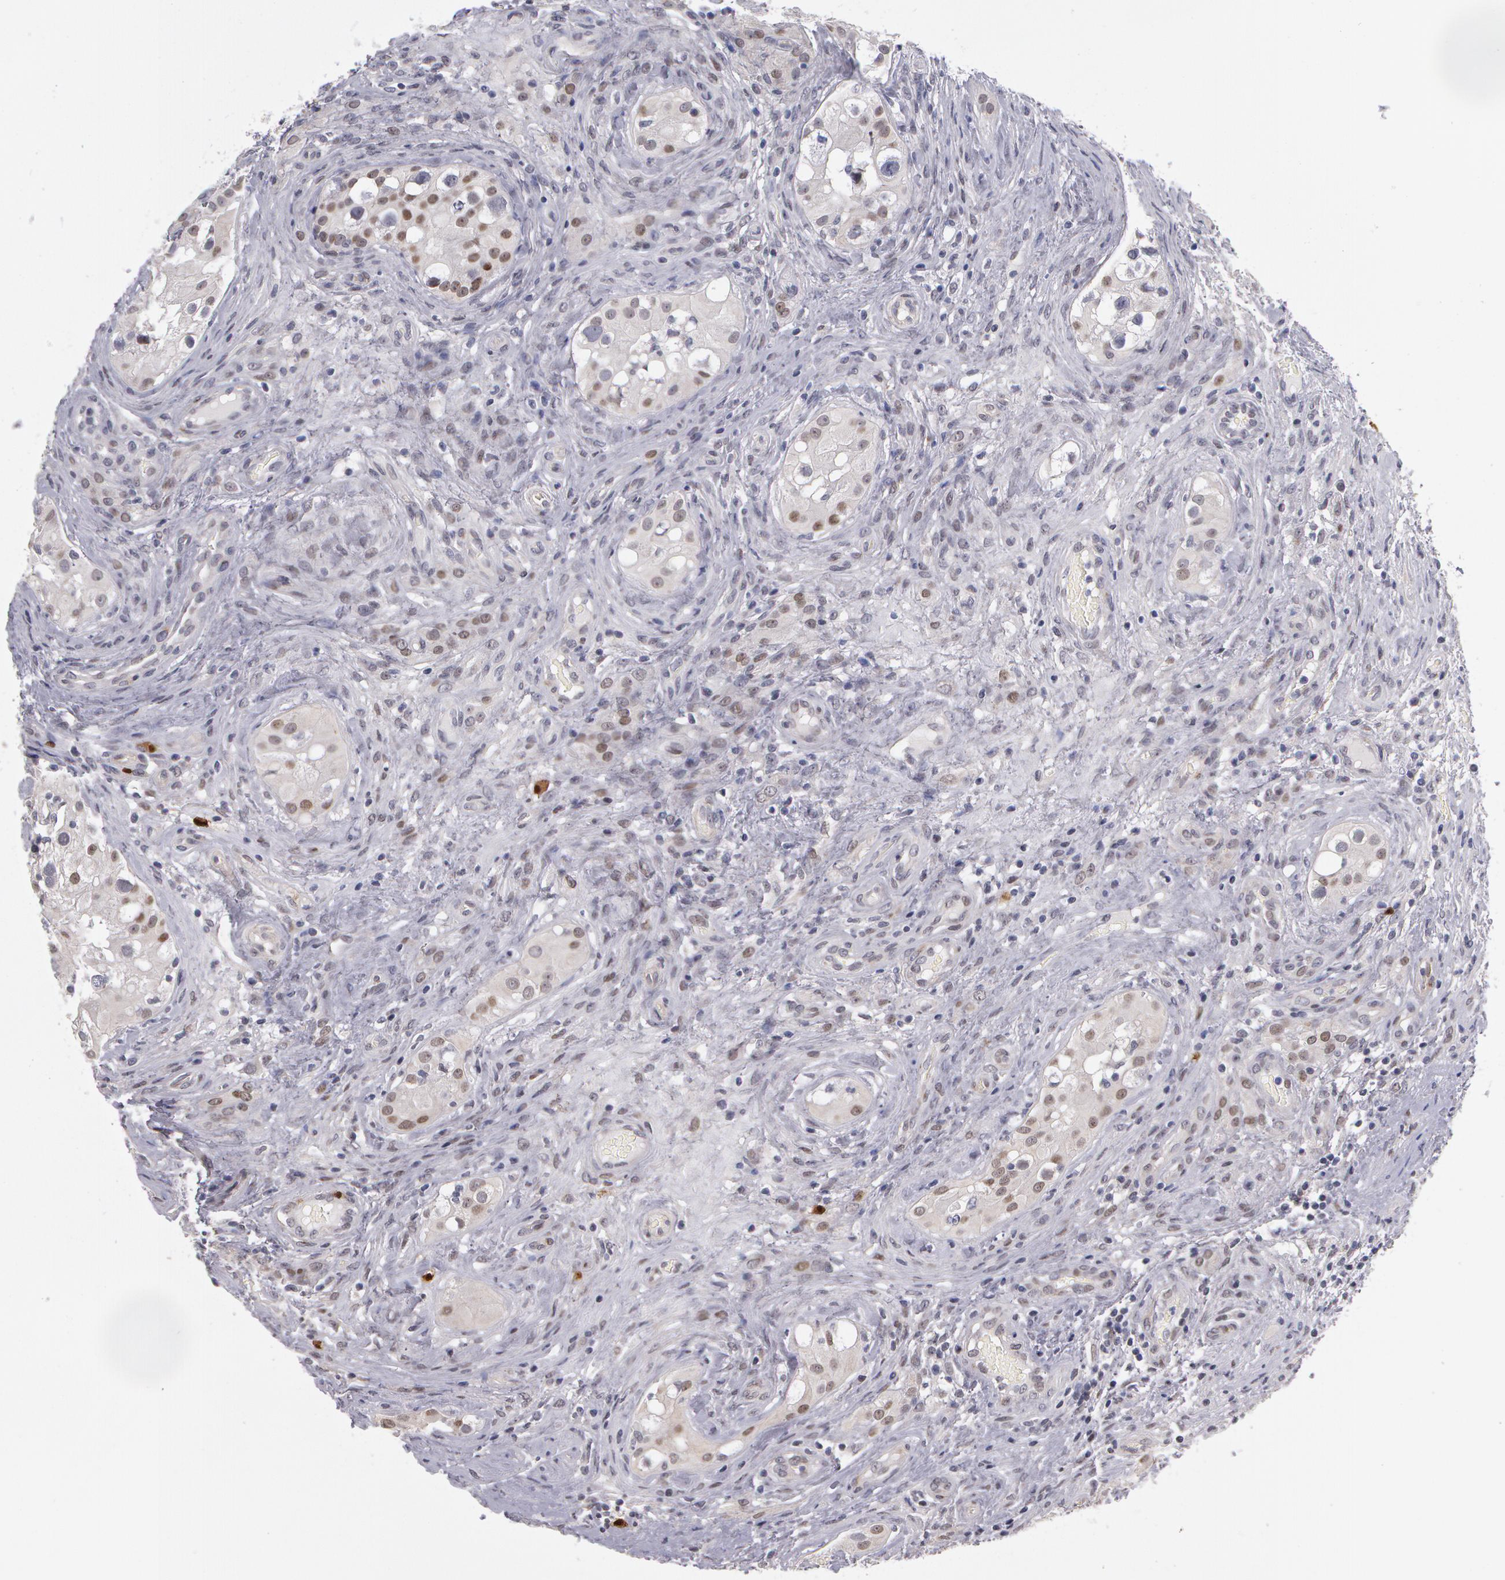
{"staining": {"intensity": "negative", "quantity": "none", "location": "none"}, "tissue": "testis cancer", "cell_type": "Tumor cells", "image_type": "cancer", "snomed": [{"axis": "morphology", "description": "Carcinoma, Embryonal, NOS"}, {"axis": "topography", "description": "Testis"}], "caption": "The image exhibits no staining of tumor cells in testis cancer (embryonal carcinoma). (Brightfield microscopy of DAB (3,3'-diaminobenzidine) IHC at high magnification).", "gene": "PRICKLE1", "patient": {"sex": "male", "age": 31}}